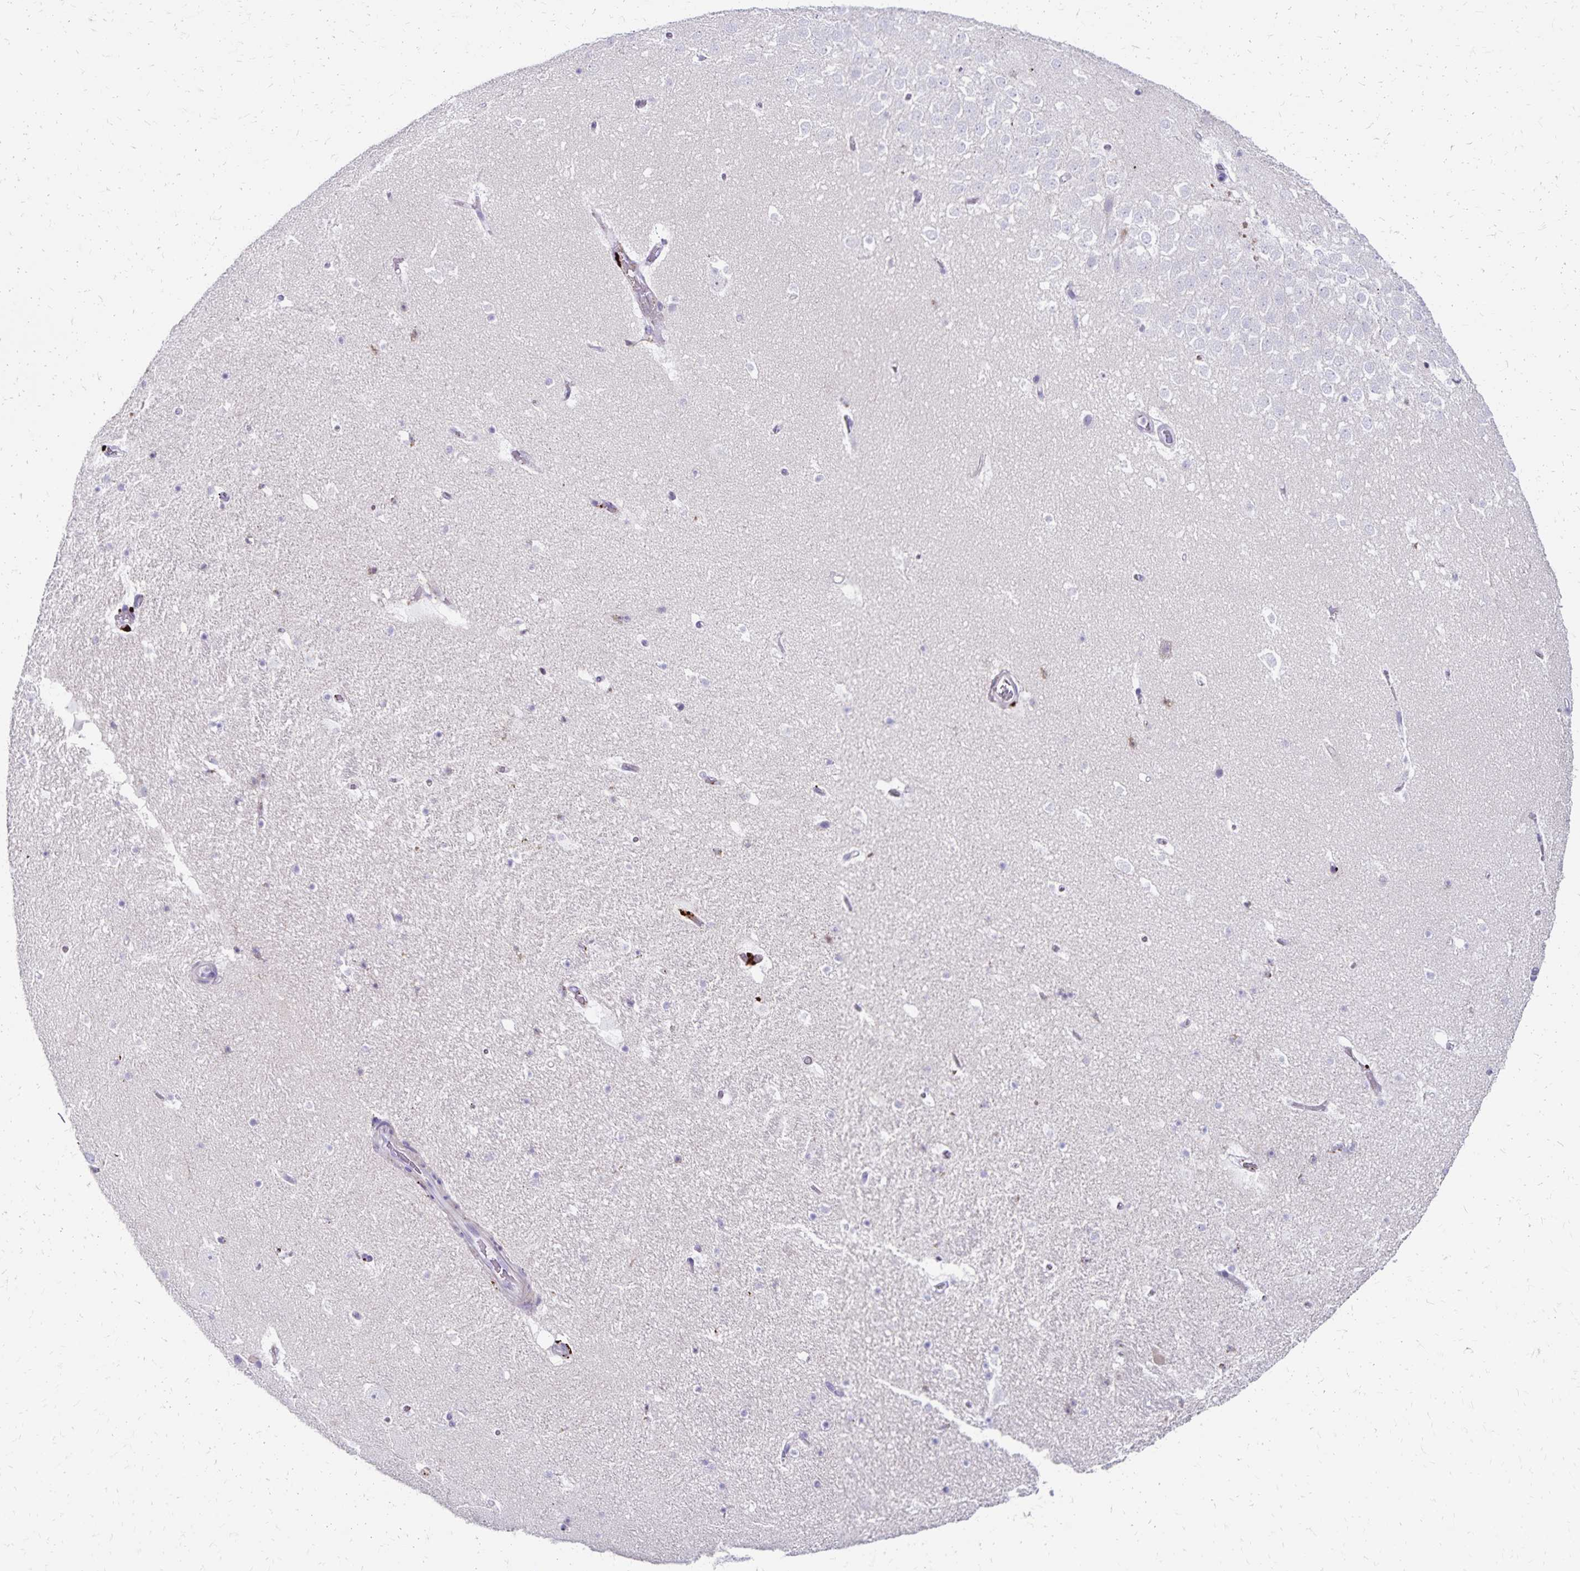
{"staining": {"intensity": "negative", "quantity": "none", "location": "none"}, "tissue": "hippocampus", "cell_type": "Glial cells", "image_type": "normal", "snomed": [{"axis": "morphology", "description": "Normal tissue, NOS"}, {"axis": "topography", "description": "Hippocampus"}], "caption": "High power microscopy image of an immunohistochemistry (IHC) image of benign hippocampus, revealing no significant expression in glial cells.", "gene": "NECAP1", "patient": {"sex": "female", "age": 42}}